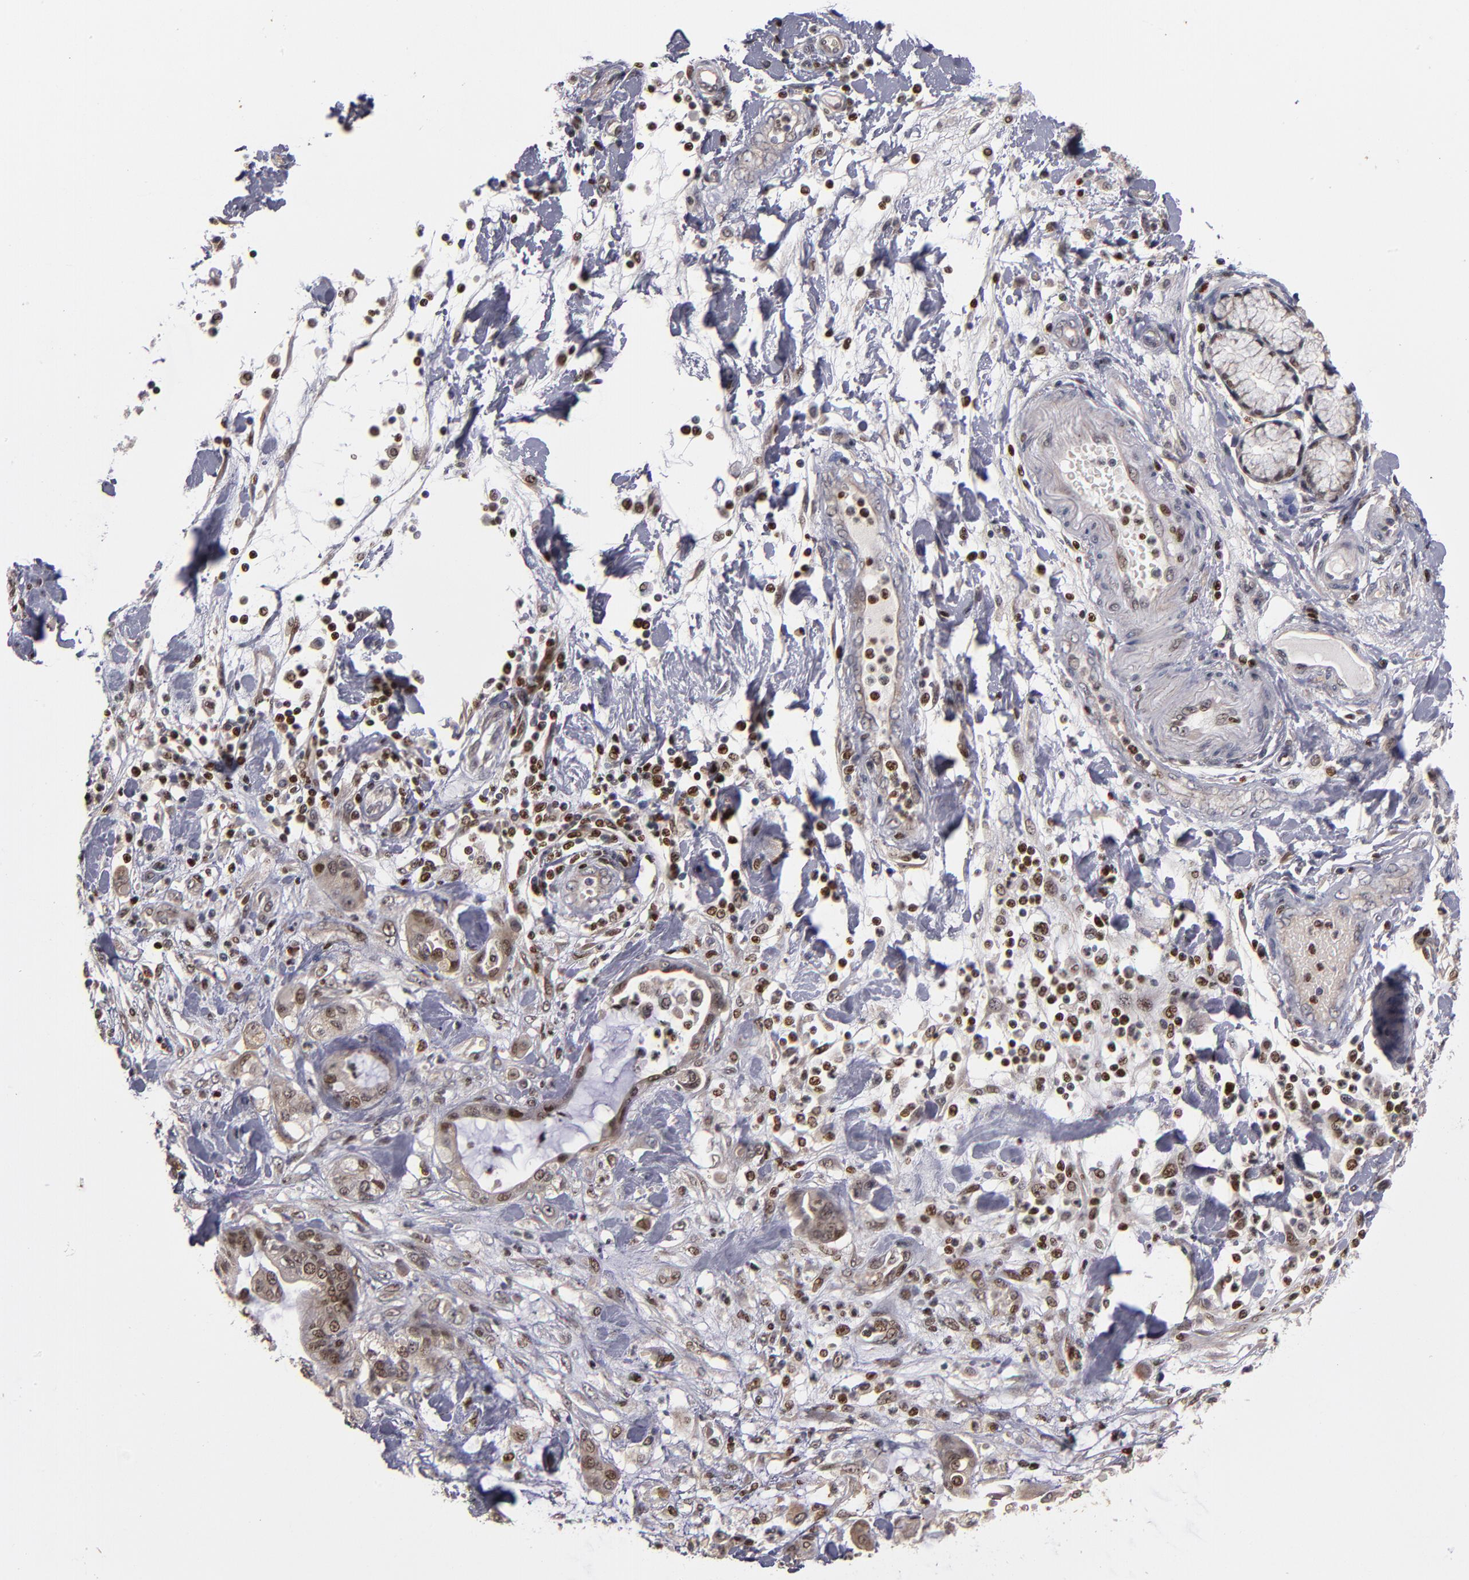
{"staining": {"intensity": "weak", "quantity": "25%-75%", "location": "nuclear"}, "tissue": "pancreatic cancer", "cell_type": "Tumor cells", "image_type": "cancer", "snomed": [{"axis": "morphology", "description": "Adenocarcinoma, NOS"}, {"axis": "morphology", "description": "Adenocarcinoma, metastatic, NOS"}, {"axis": "topography", "description": "Lymph node"}, {"axis": "topography", "description": "Pancreas"}, {"axis": "topography", "description": "Duodenum"}], "caption": "Protein staining displays weak nuclear positivity in about 25%-75% of tumor cells in pancreatic cancer (adenocarcinoma).", "gene": "KDM6A", "patient": {"sex": "female", "age": 64}}